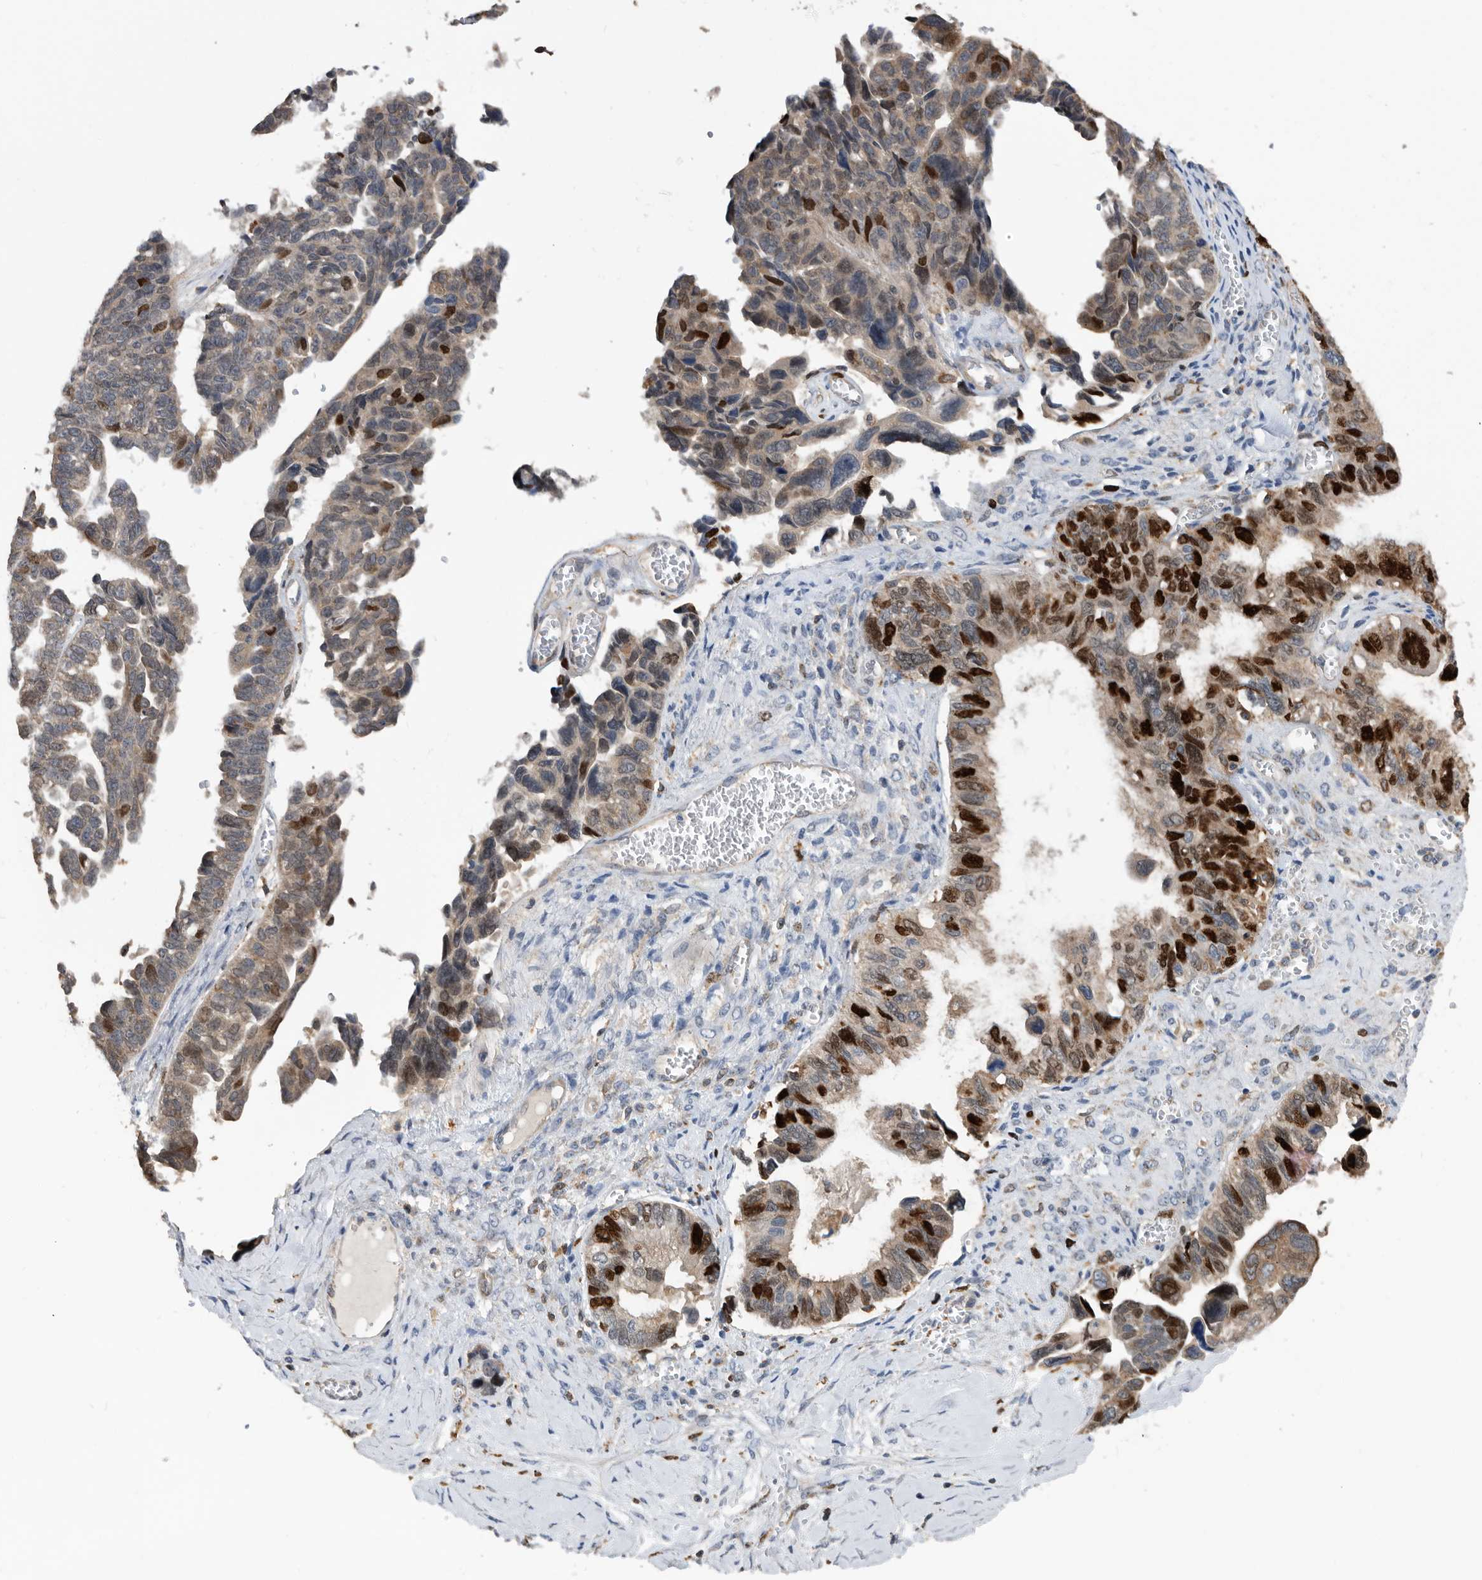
{"staining": {"intensity": "strong", "quantity": "25%-75%", "location": "nuclear"}, "tissue": "ovarian cancer", "cell_type": "Tumor cells", "image_type": "cancer", "snomed": [{"axis": "morphology", "description": "Cystadenocarcinoma, serous, NOS"}, {"axis": "topography", "description": "Ovary"}], "caption": "A high-resolution histopathology image shows IHC staining of ovarian cancer, which demonstrates strong nuclear expression in approximately 25%-75% of tumor cells.", "gene": "ATAD2", "patient": {"sex": "female", "age": 79}}